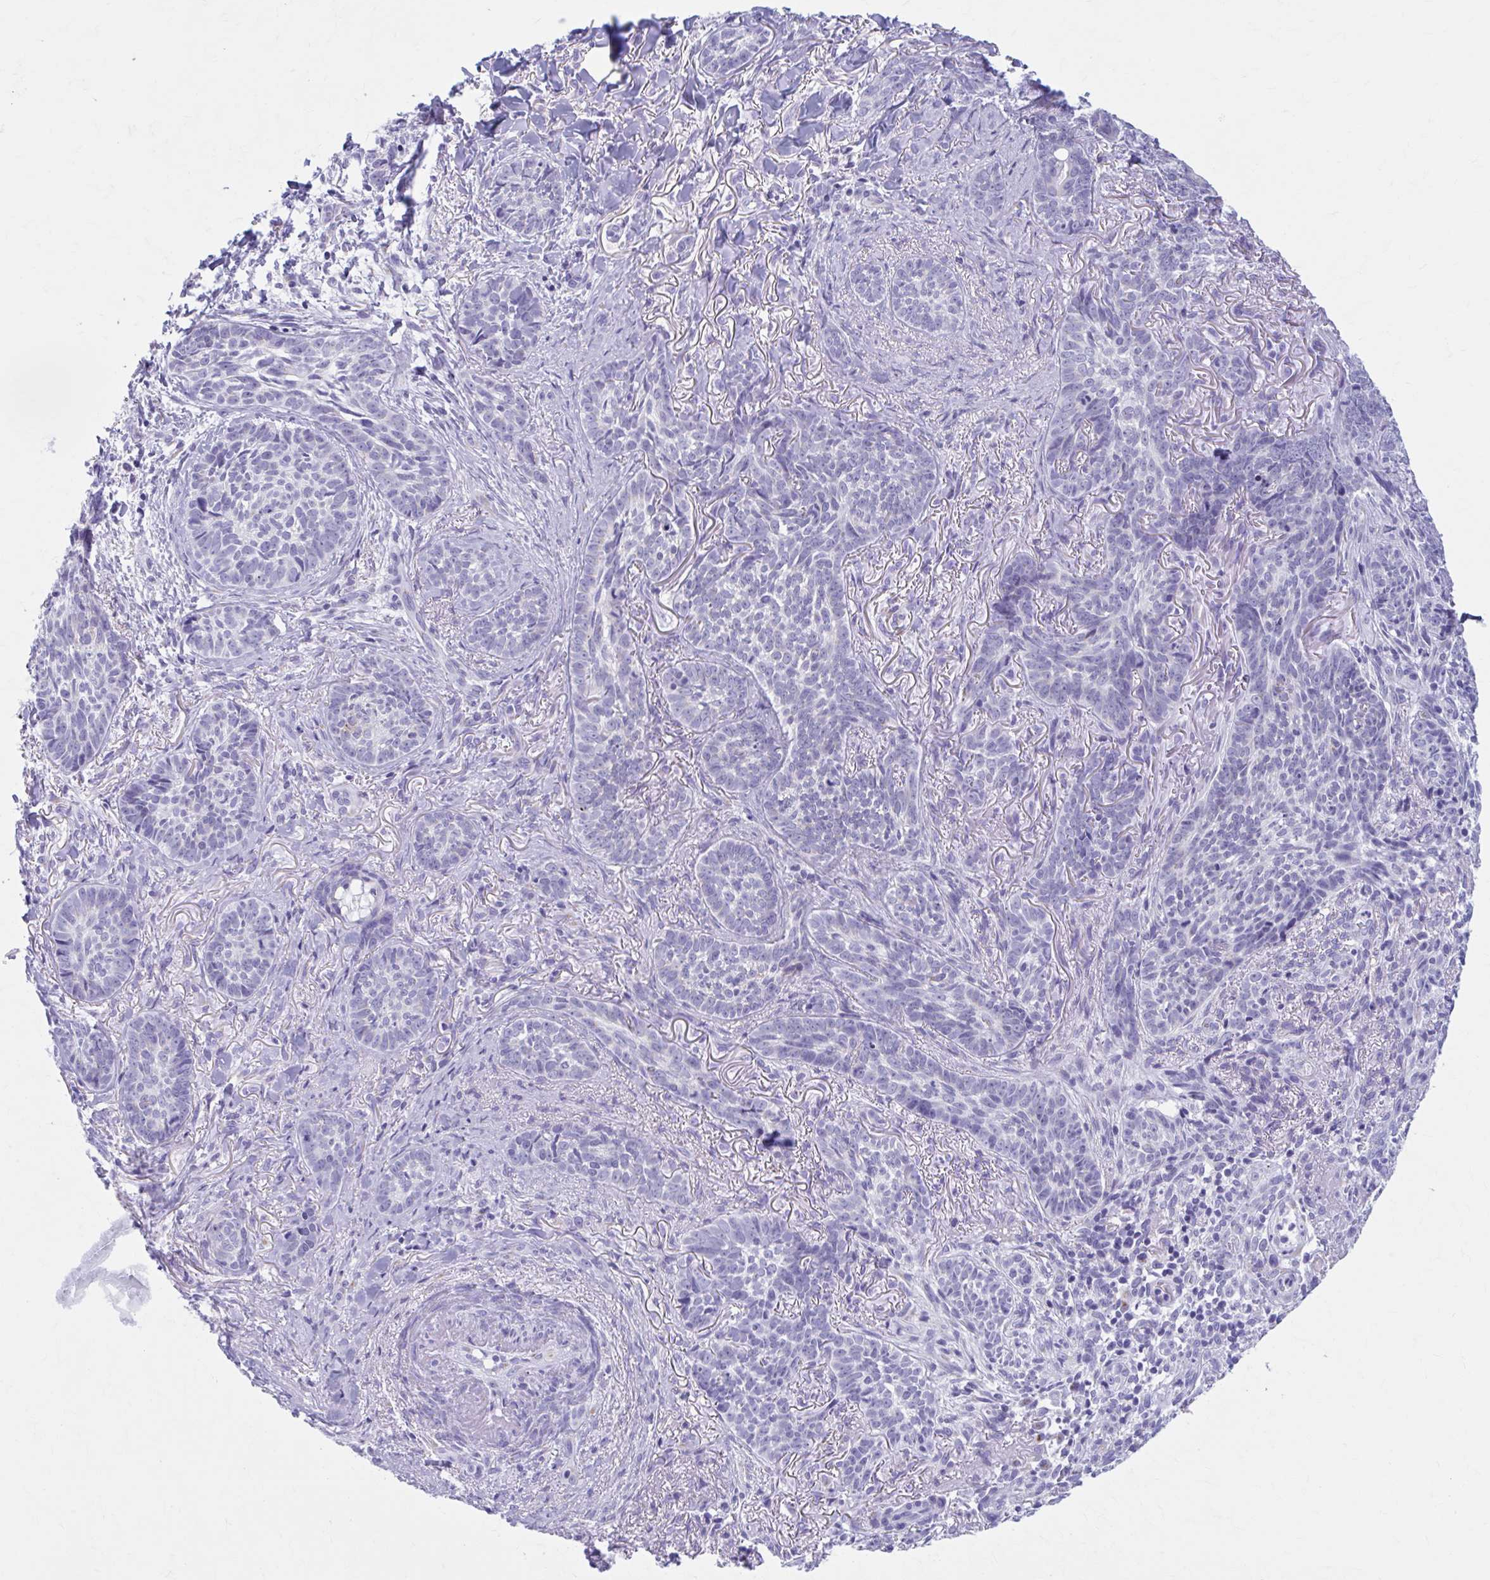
{"staining": {"intensity": "negative", "quantity": "none", "location": "none"}, "tissue": "skin cancer", "cell_type": "Tumor cells", "image_type": "cancer", "snomed": [{"axis": "morphology", "description": "Basal cell carcinoma"}, {"axis": "topography", "description": "Skin"}, {"axis": "topography", "description": "Skin of face"}], "caption": "Tumor cells show no significant protein staining in skin cancer (basal cell carcinoma). The staining was performed using DAB (3,3'-diaminobenzidine) to visualize the protein expression in brown, while the nuclei were stained in blue with hematoxylin (Magnification: 20x).", "gene": "KCNE2", "patient": {"sex": "male", "age": 88}}